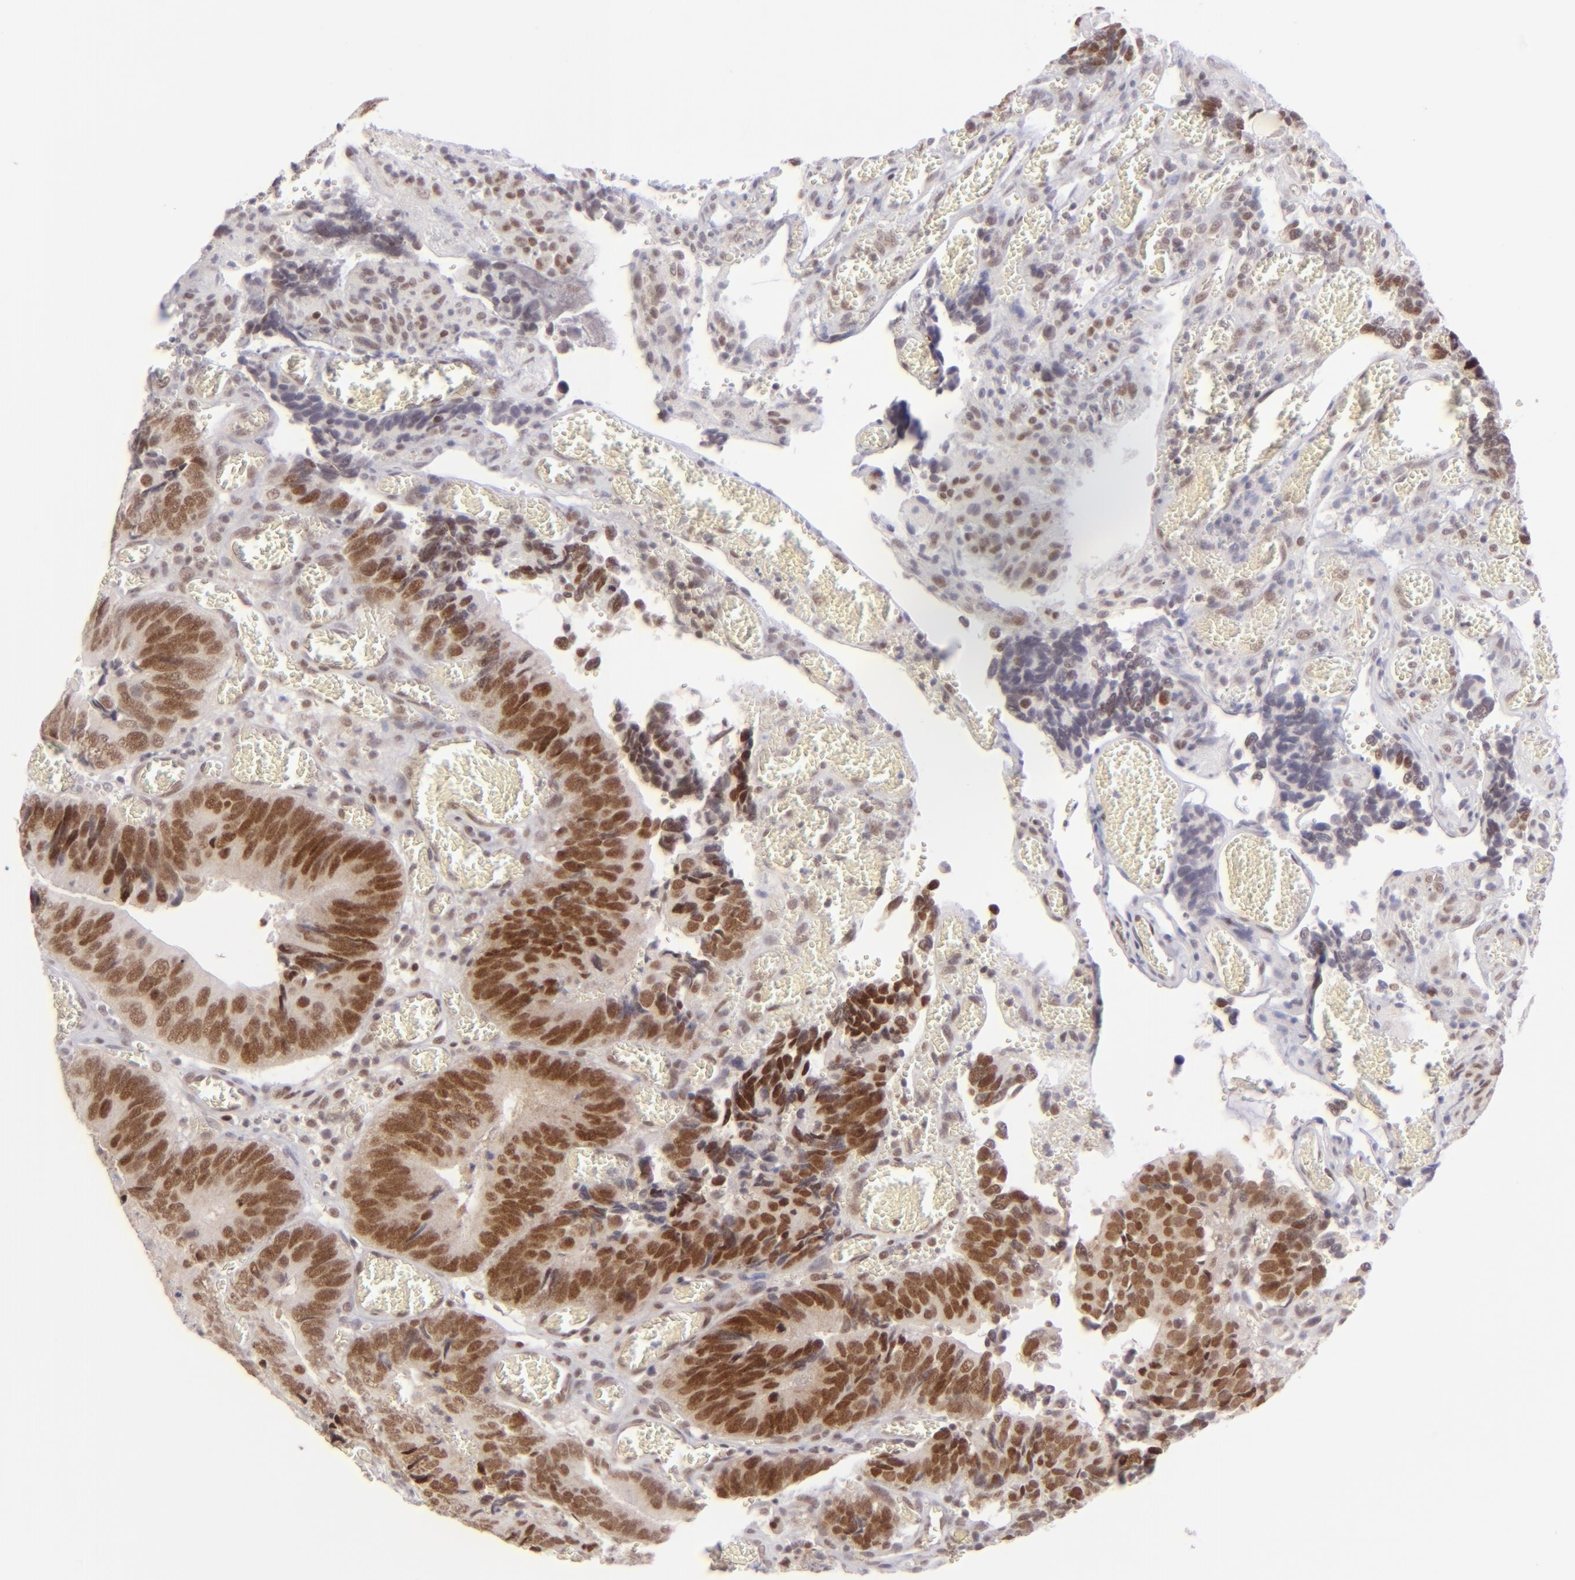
{"staining": {"intensity": "moderate", "quantity": ">75%", "location": "nuclear"}, "tissue": "colorectal cancer", "cell_type": "Tumor cells", "image_type": "cancer", "snomed": [{"axis": "morphology", "description": "Adenocarcinoma, NOS"}, {"axis": "topography", "description": "Colon"}], "caption": "Colorectal adenocarcinoma stained for a protein exhibits moderate nuclear positivity in tumor cells.", "gene": "POU2F1", "patient": {"sex": "male", "age": 72}}